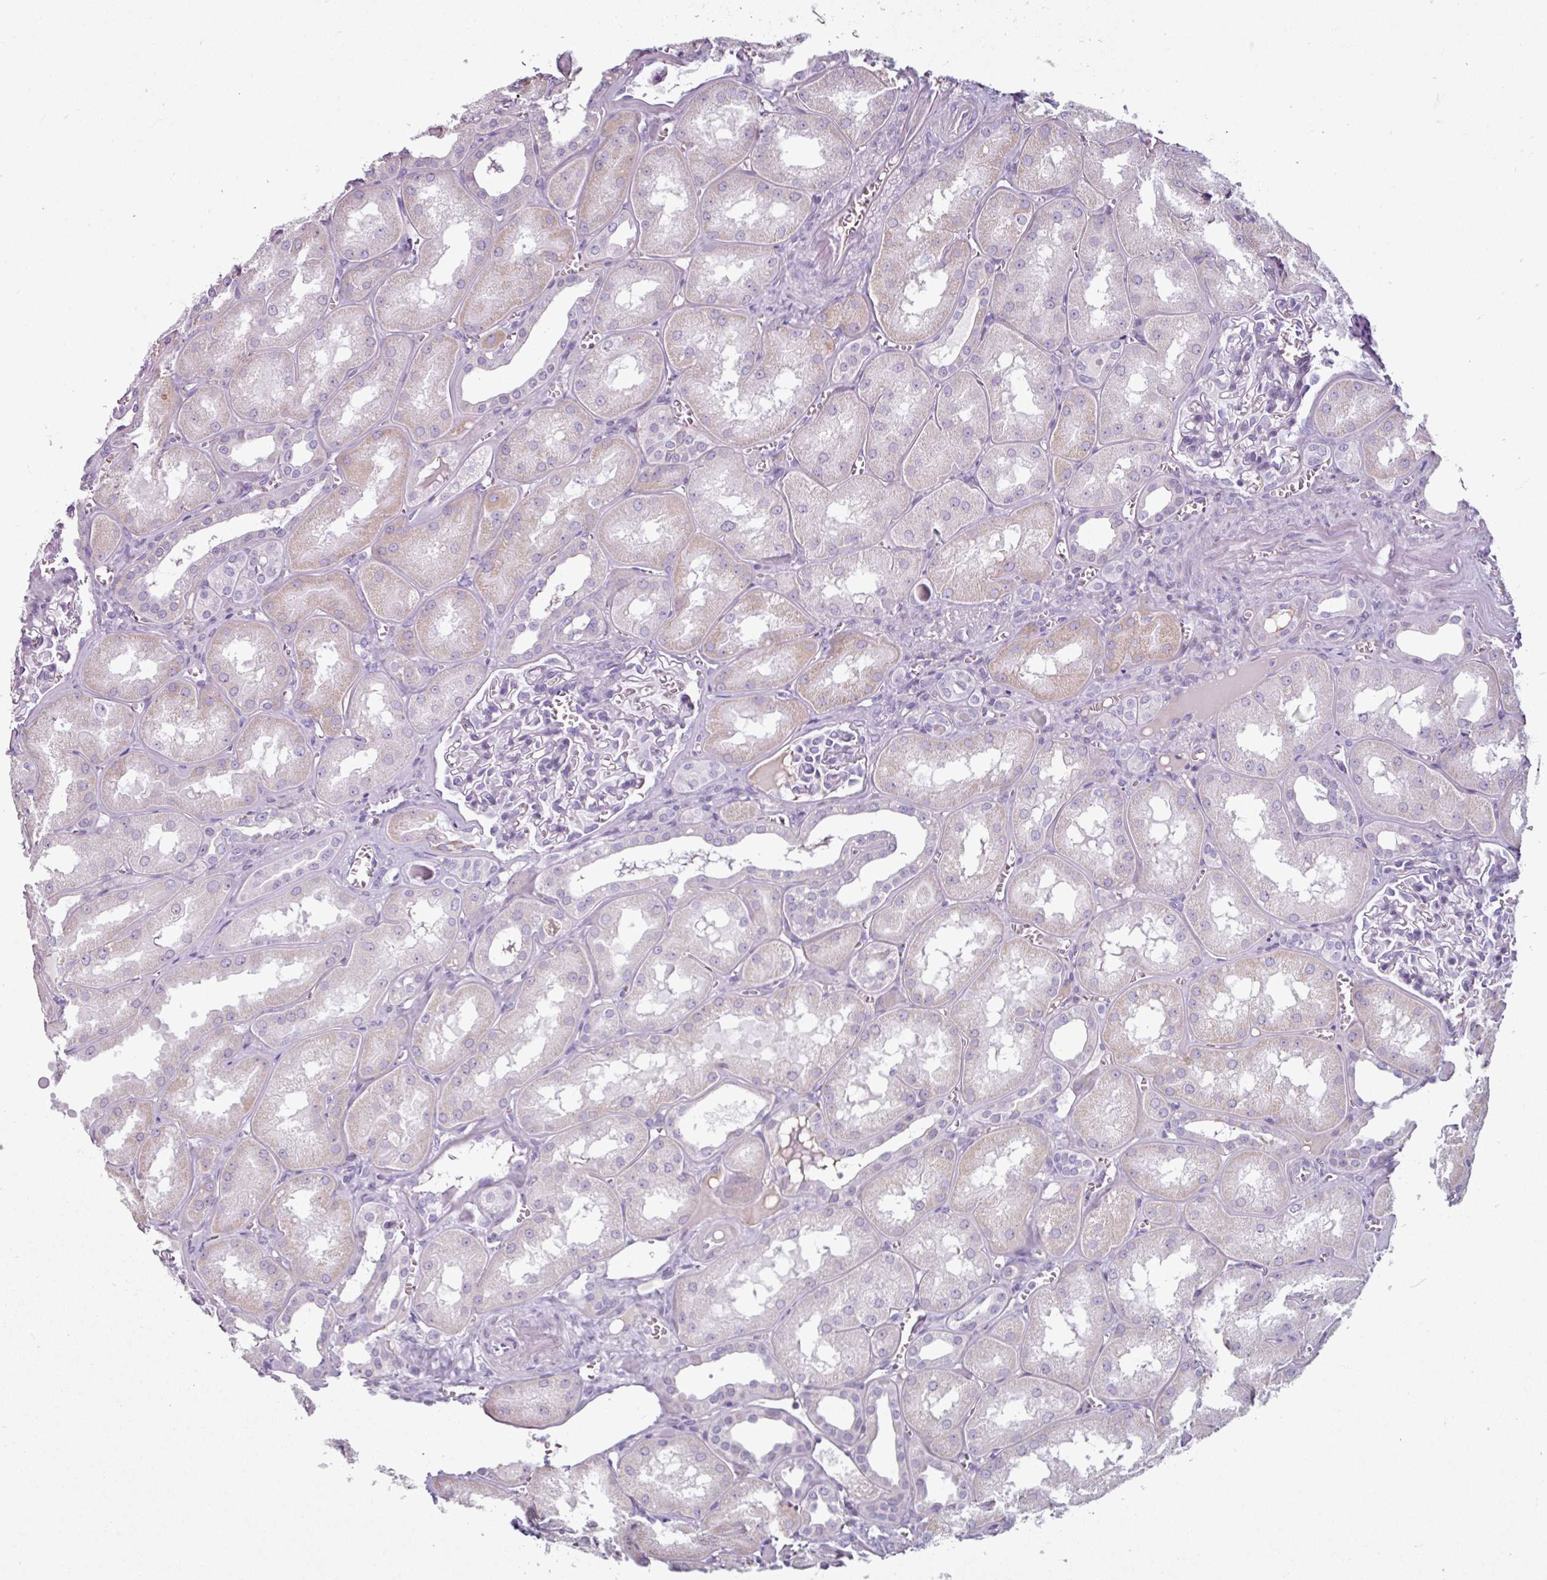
{"staining": {"intensity": "negative", "quantity": "none", "location": "none"}, "tissue": "kidney", "cell_type": "Cells in glomeruli", "image_type": "normal", "snomed": [{"axis": "morphology", "description": "Normal tissue, NOS"}, {"axis": "topography", "description": "Kidney"}], "caption": "Human kidney stained for a protein using immunohistochemistry shows no positivity in cells in glomeruli.", "gene": "CLCA1", "patient": {"sex": "male", "age": 61}}